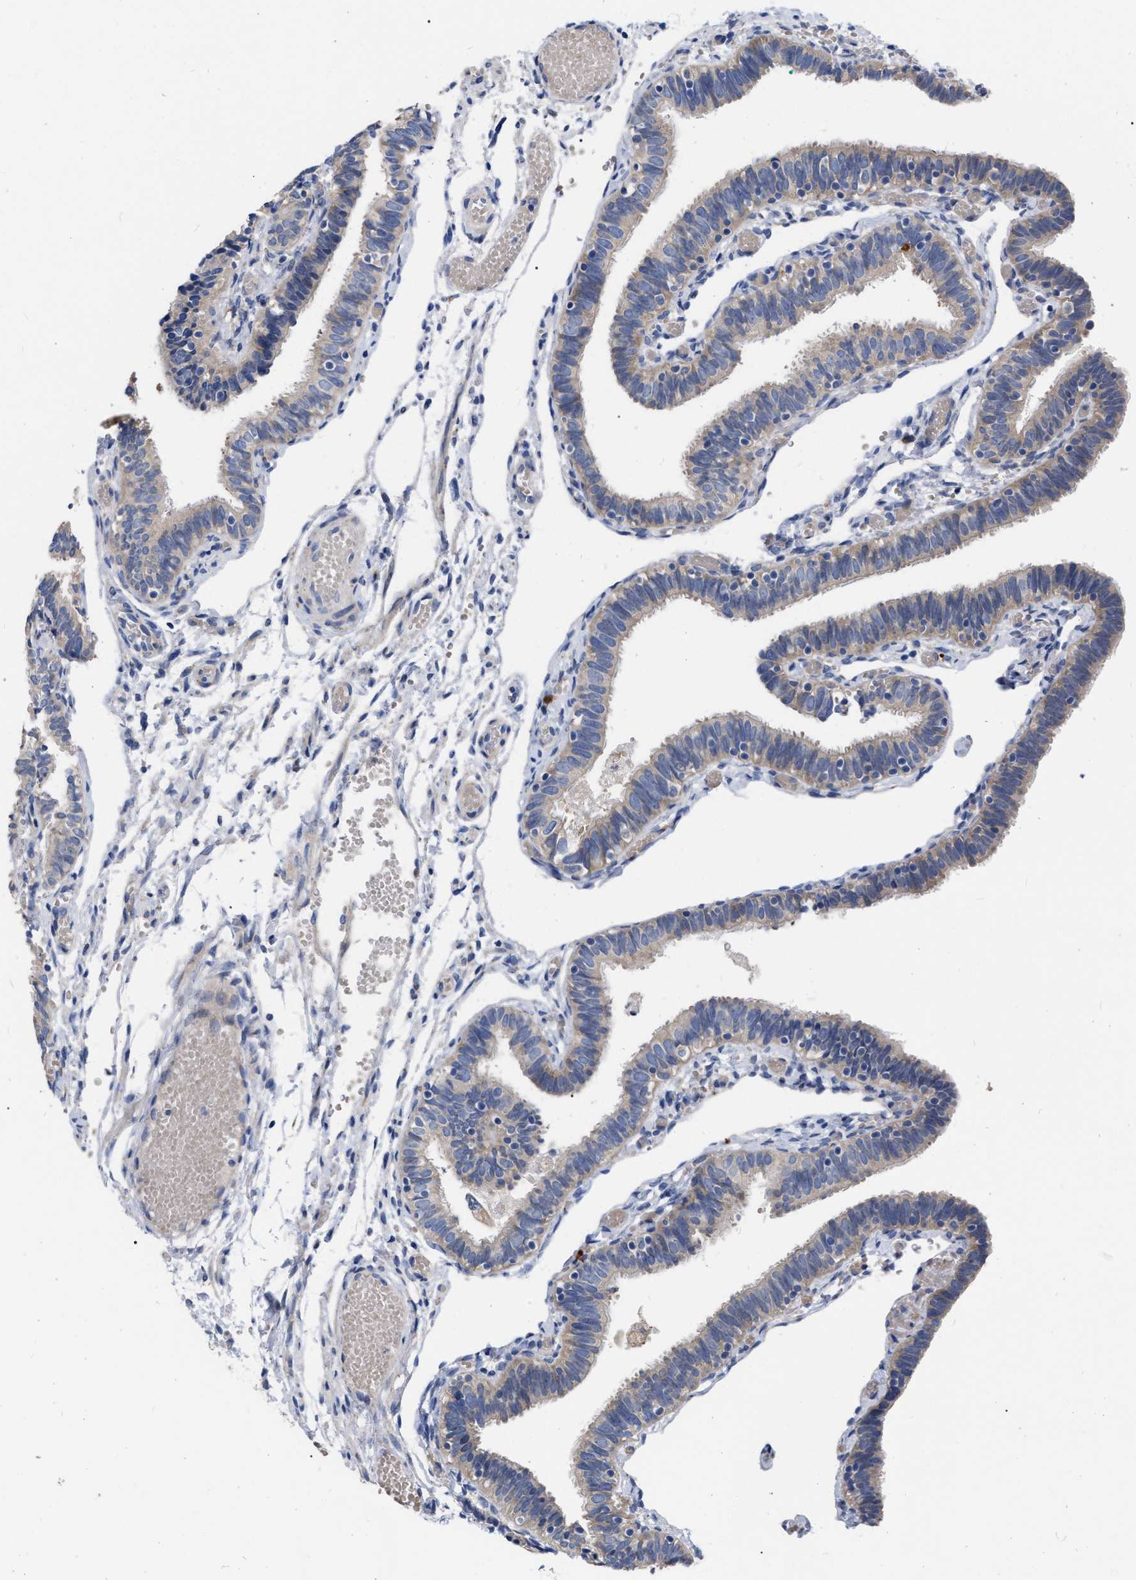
{"staining": {"intensity": "weak", "quantity": "<25%", "location": "cytoplasmic/membranous"}, "tissue": "fallopian tube", "cell_type": "Glandular cells", "image_type": "normal", "snomed": [{"axis": "morphology", "description": "Normal tissue, NOS"}, {"axis": "topography", "description": "Fallopian tube"}], "caption": "Micrograph shows no significant protein expression in glandular cells of normal fallopian tube. (DAB immunohistochemistry with hematoxylin counter stain).", "gene": "MLST8", "patient": {"sex": "female", "age": 46}}